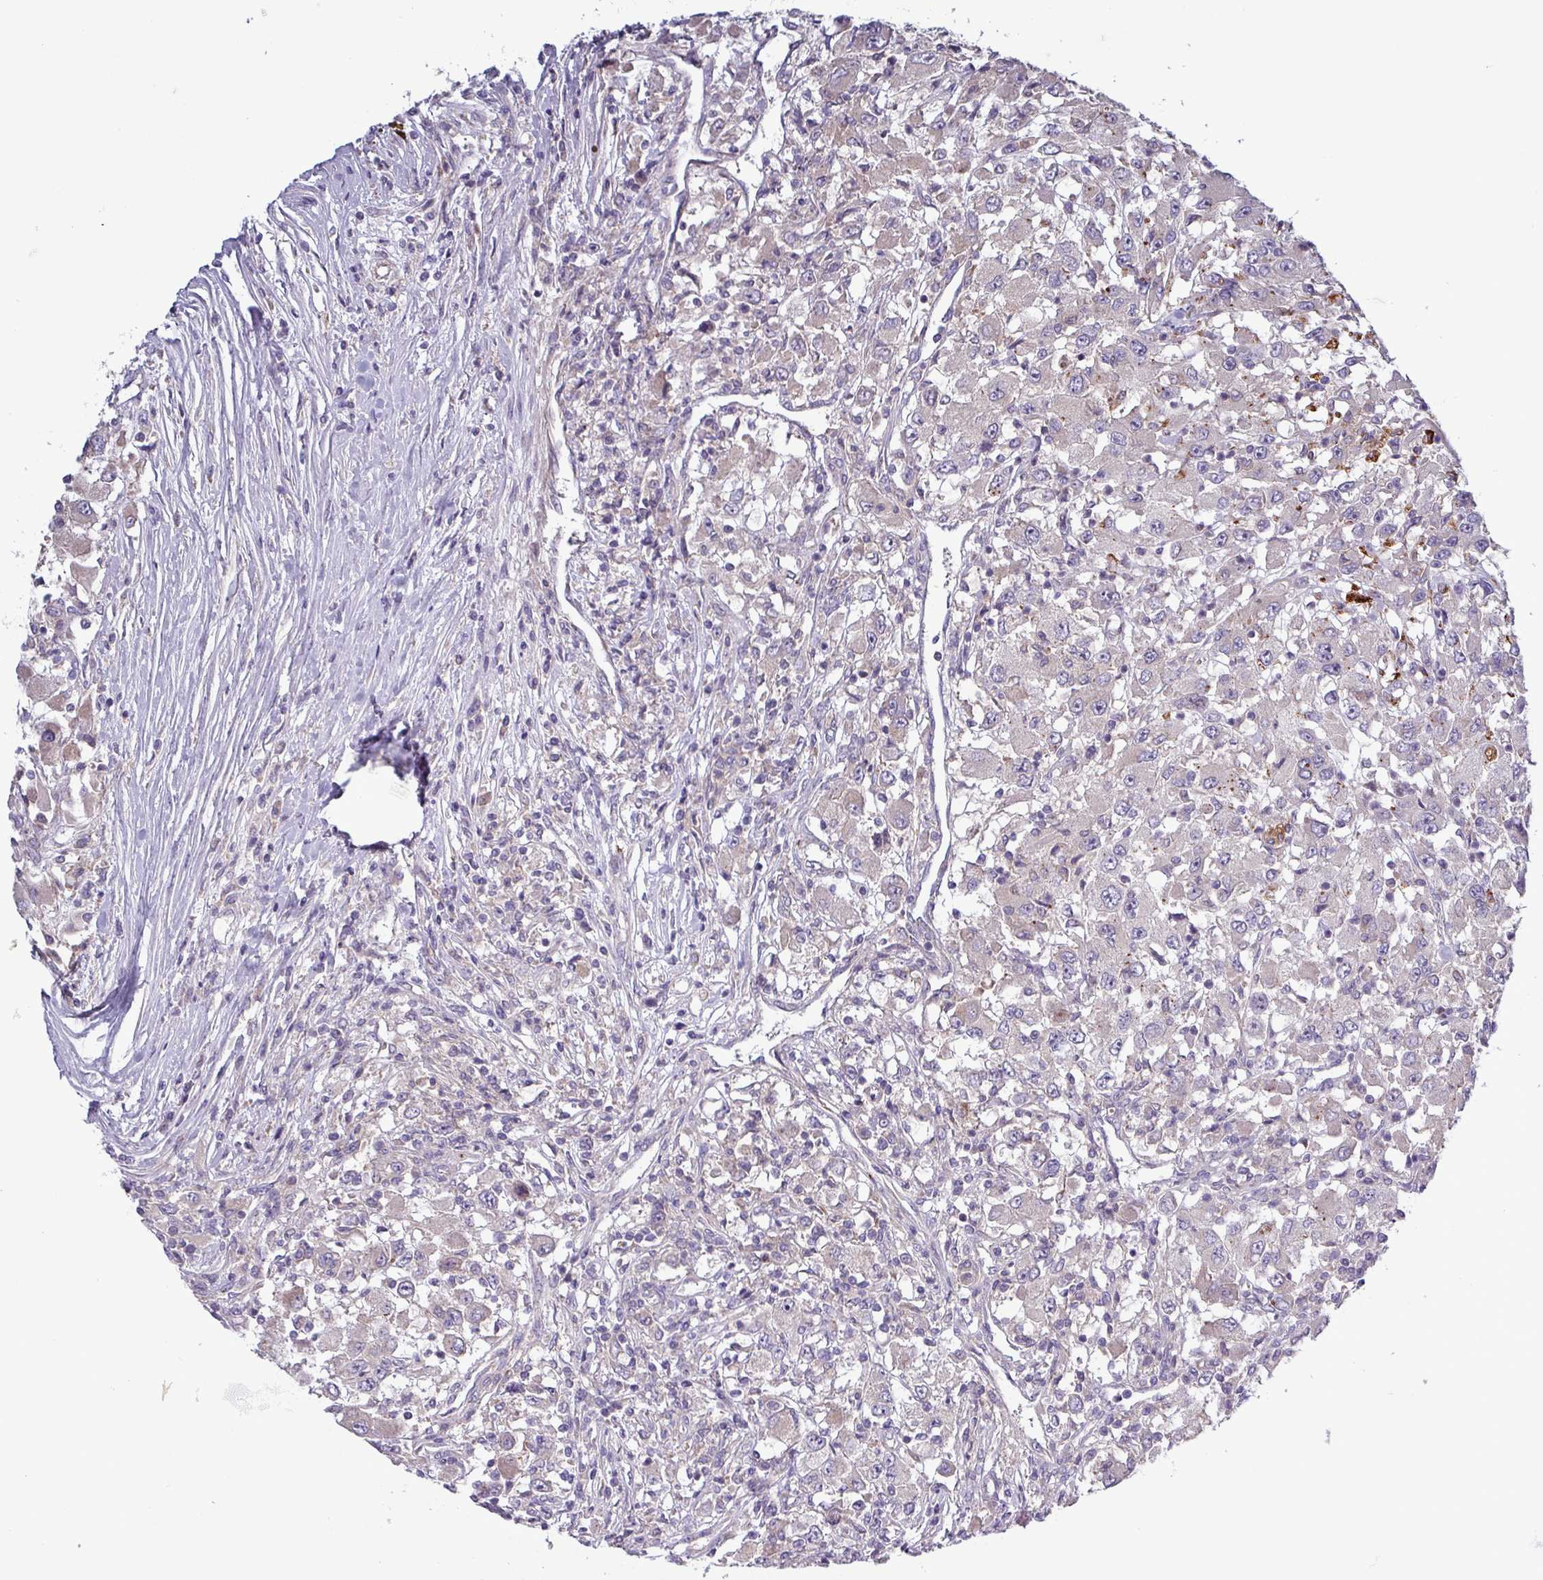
{"staining": {"intensity": "negative", "quantity": "none", "location": "none"}, "tissue": "renal cancer", "cell_type": "Tumor cells", "image_type": "cancer", "snomed": [{"axis": "morphology", "description": "Adenocarcinoma, NOS"}, {"axis": "topography", "description": "Kidney"}], "caption": "Immunohistochemistry (IHC) histopathology image of human renal cancer stained for a protein (brown), which exhibits no positivity in tumor cells.", "gene": "PLIN2", "patient": {"sex": "female", "age": 67}}